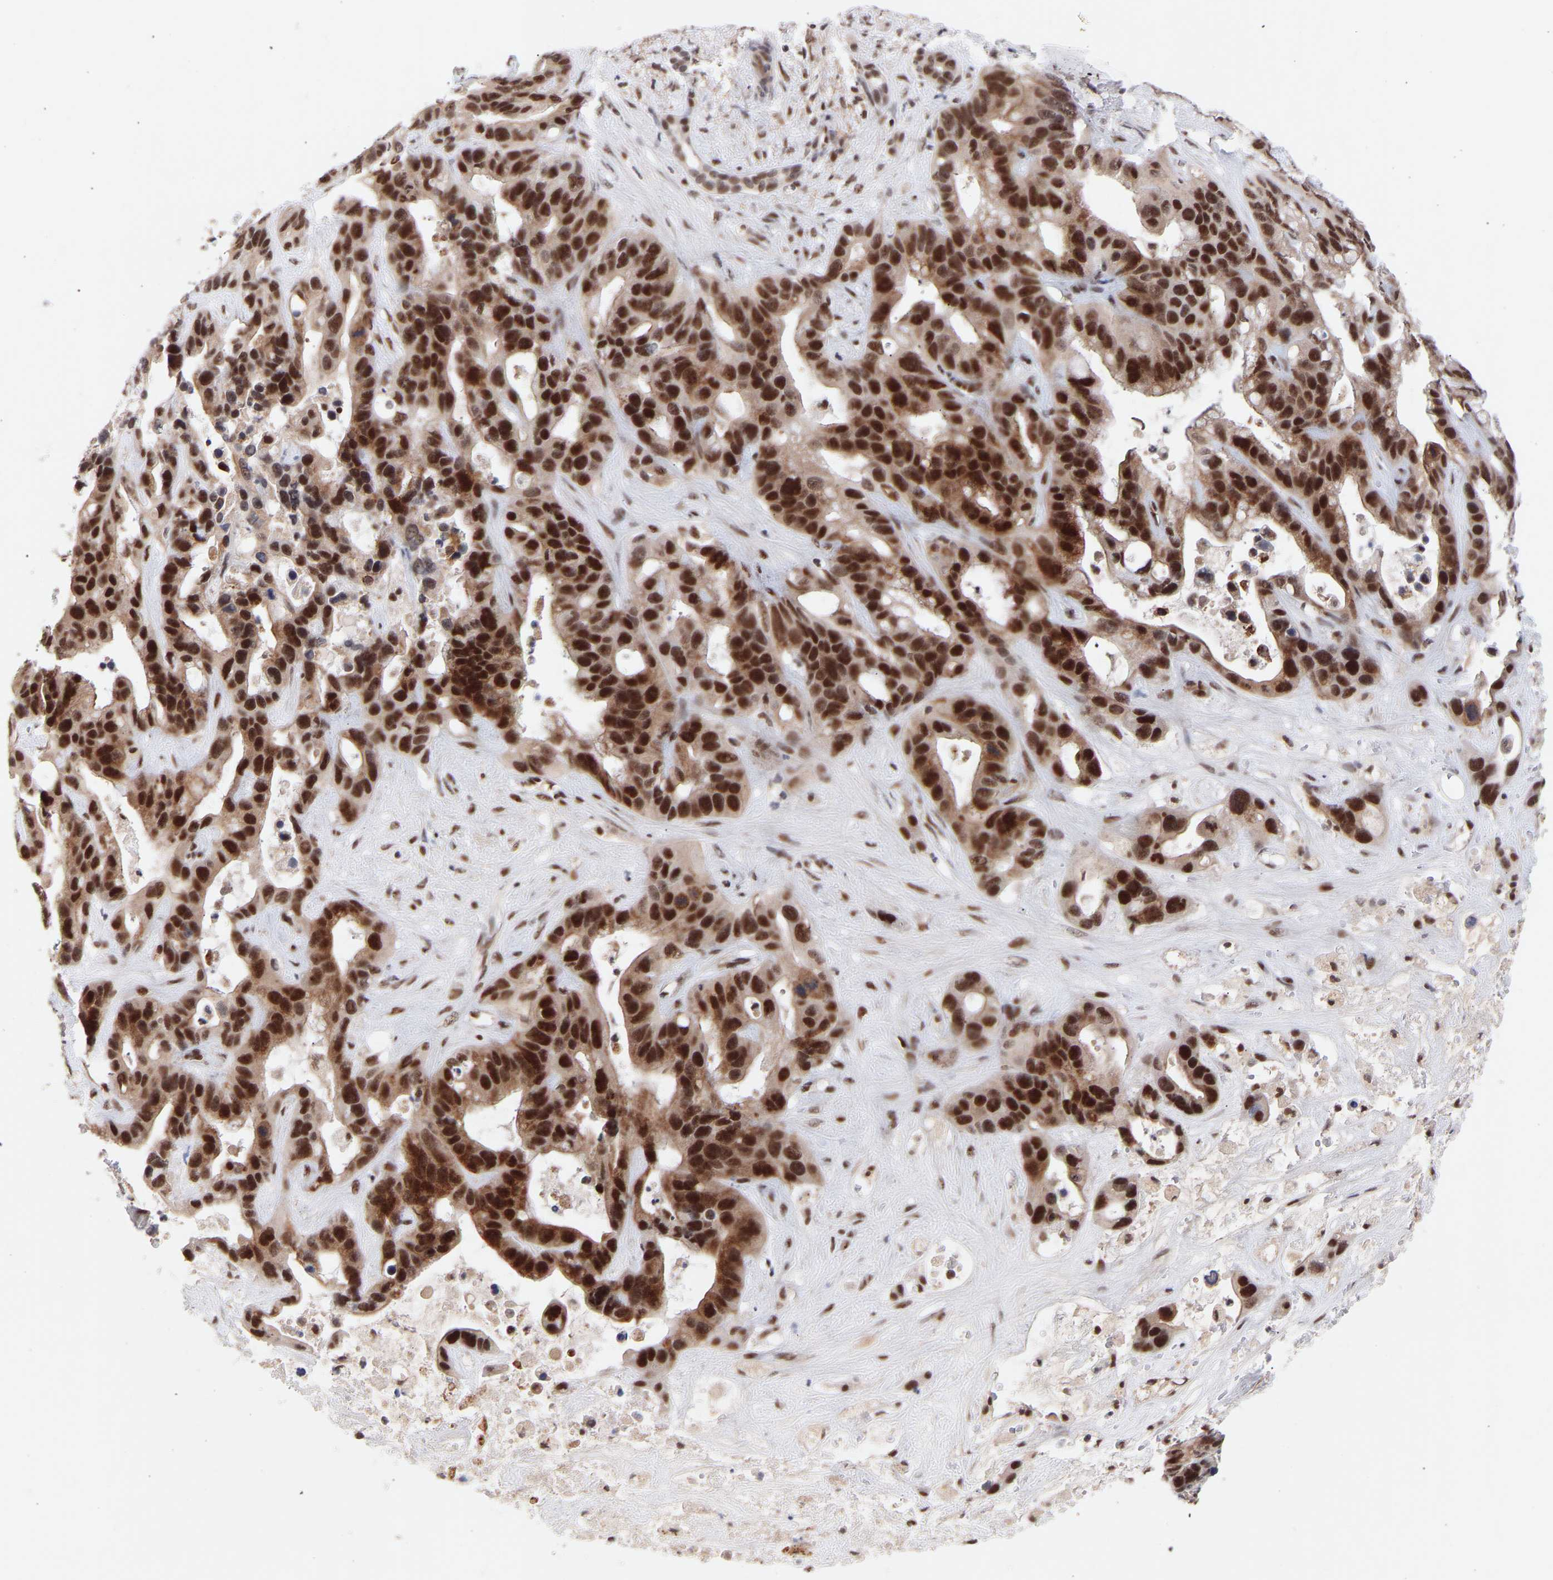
{"staining": {"intensity": "strong", "quantity": ">75%", "location": "nuclear"}, "tissue": "liver cancer", "cell_type": "Tumor cells", "image_type": "cancer", "snomed": [{"axis": "morphology", "description": "Cholangiocarcinoma"}, {"axis": "topography", "description": "Liver"}], "caption": "Immunohistochemical staining of human liver cholangiocarcinoma reveals high levels of strong nuclear expression in approximately >75% of tumor cells.", "gene": "RBM15", "patient": {"sex": "female", "age": 65}}